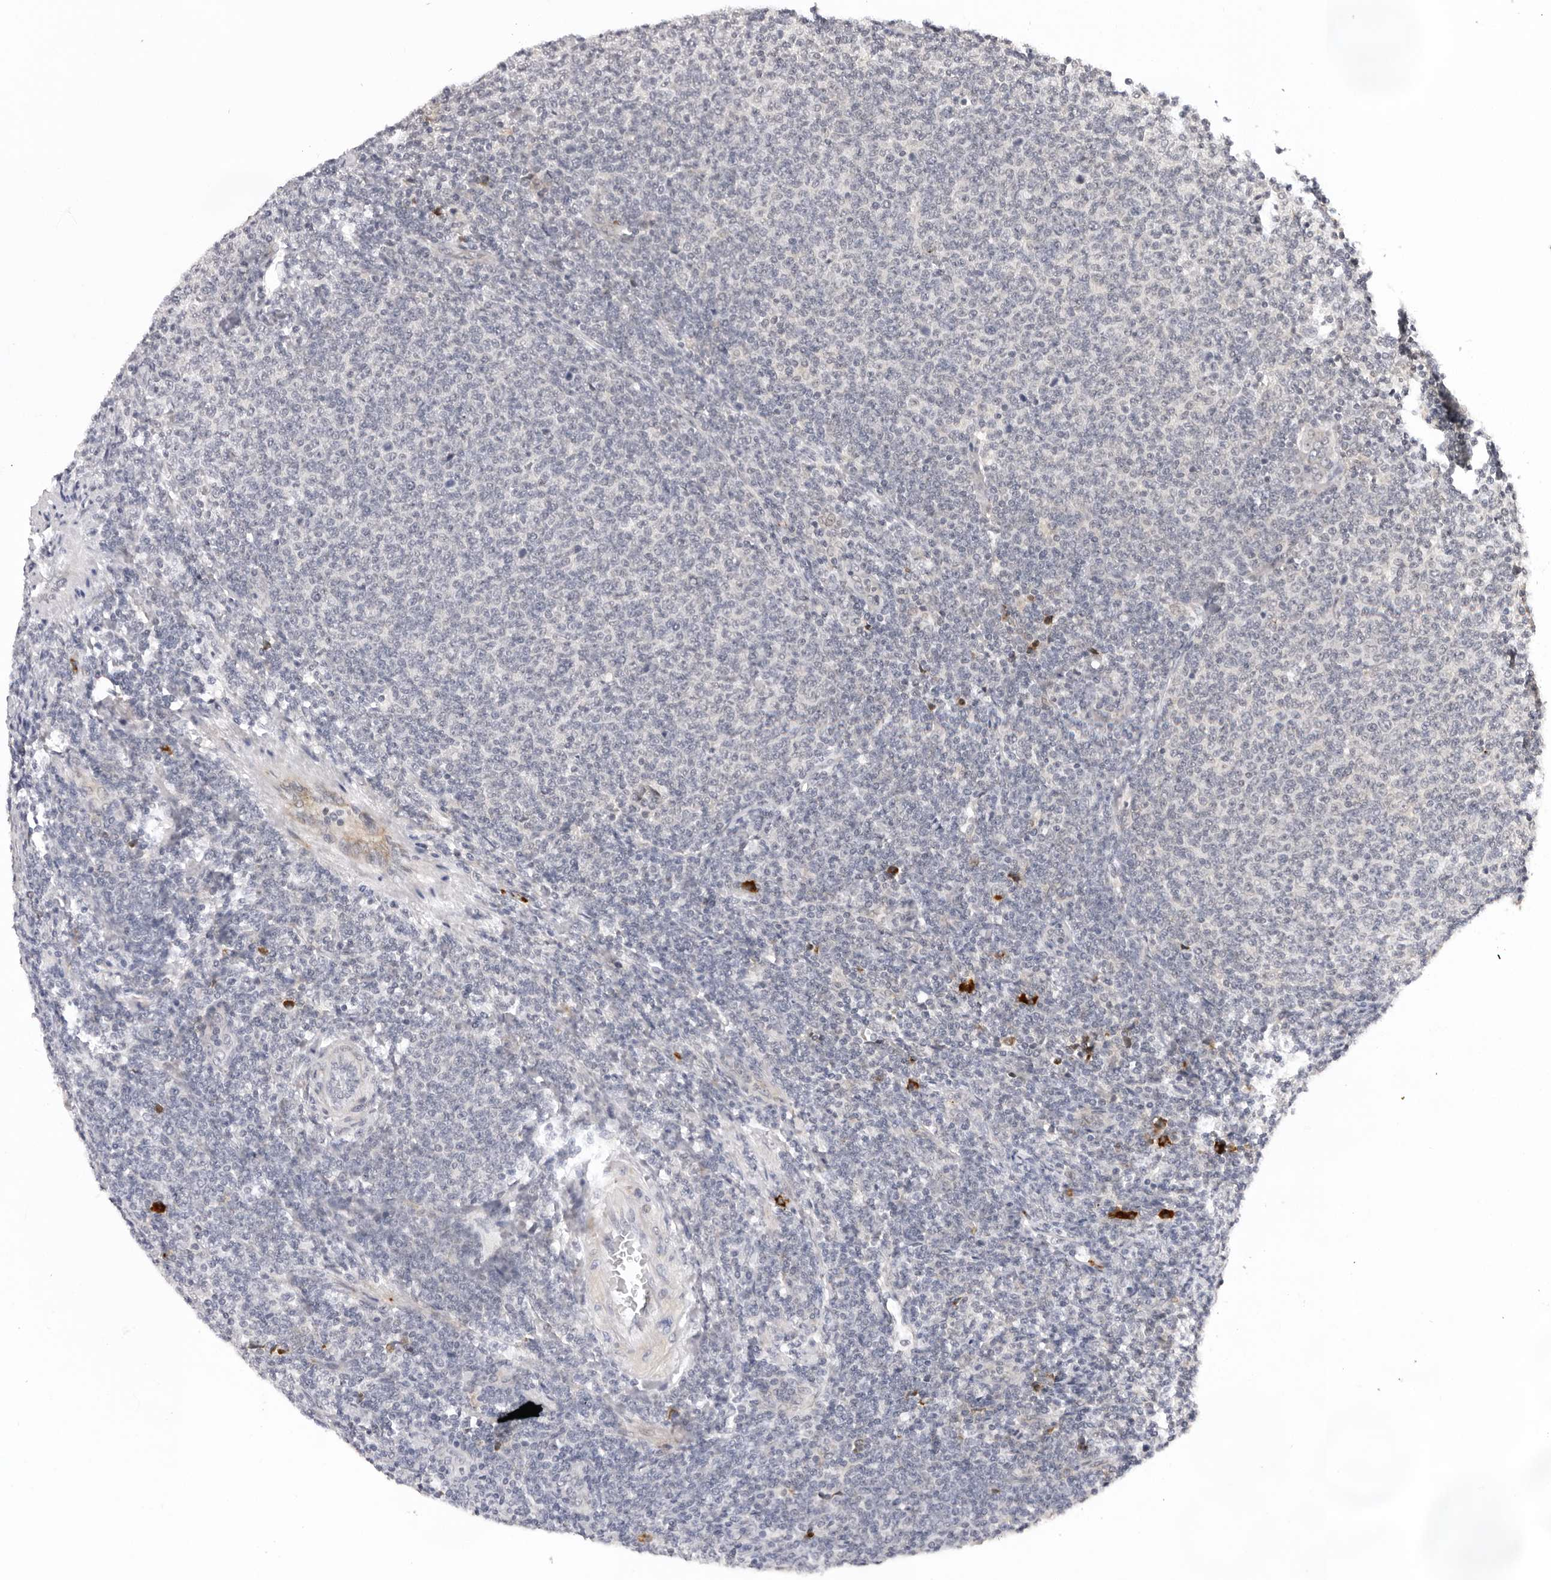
{"staining": {"intensity": "negative", "quantity": "none", "location": "none"}, "tissue": "lymphoma", "cell_type": "Tumor cells", "image_type": "cancer", "snomed": [{"axis": "morphology", "description": "Malignant lymphoma, non-Hodgkin's type, Low grade"}, {"axis": "topography", "description": "Lymph node"}], "caption": "Tumor cells are negative for brown protein staining in lymphoma.", "gene": "IL17RA", "patient": {"sex": "male", "age": 66}}